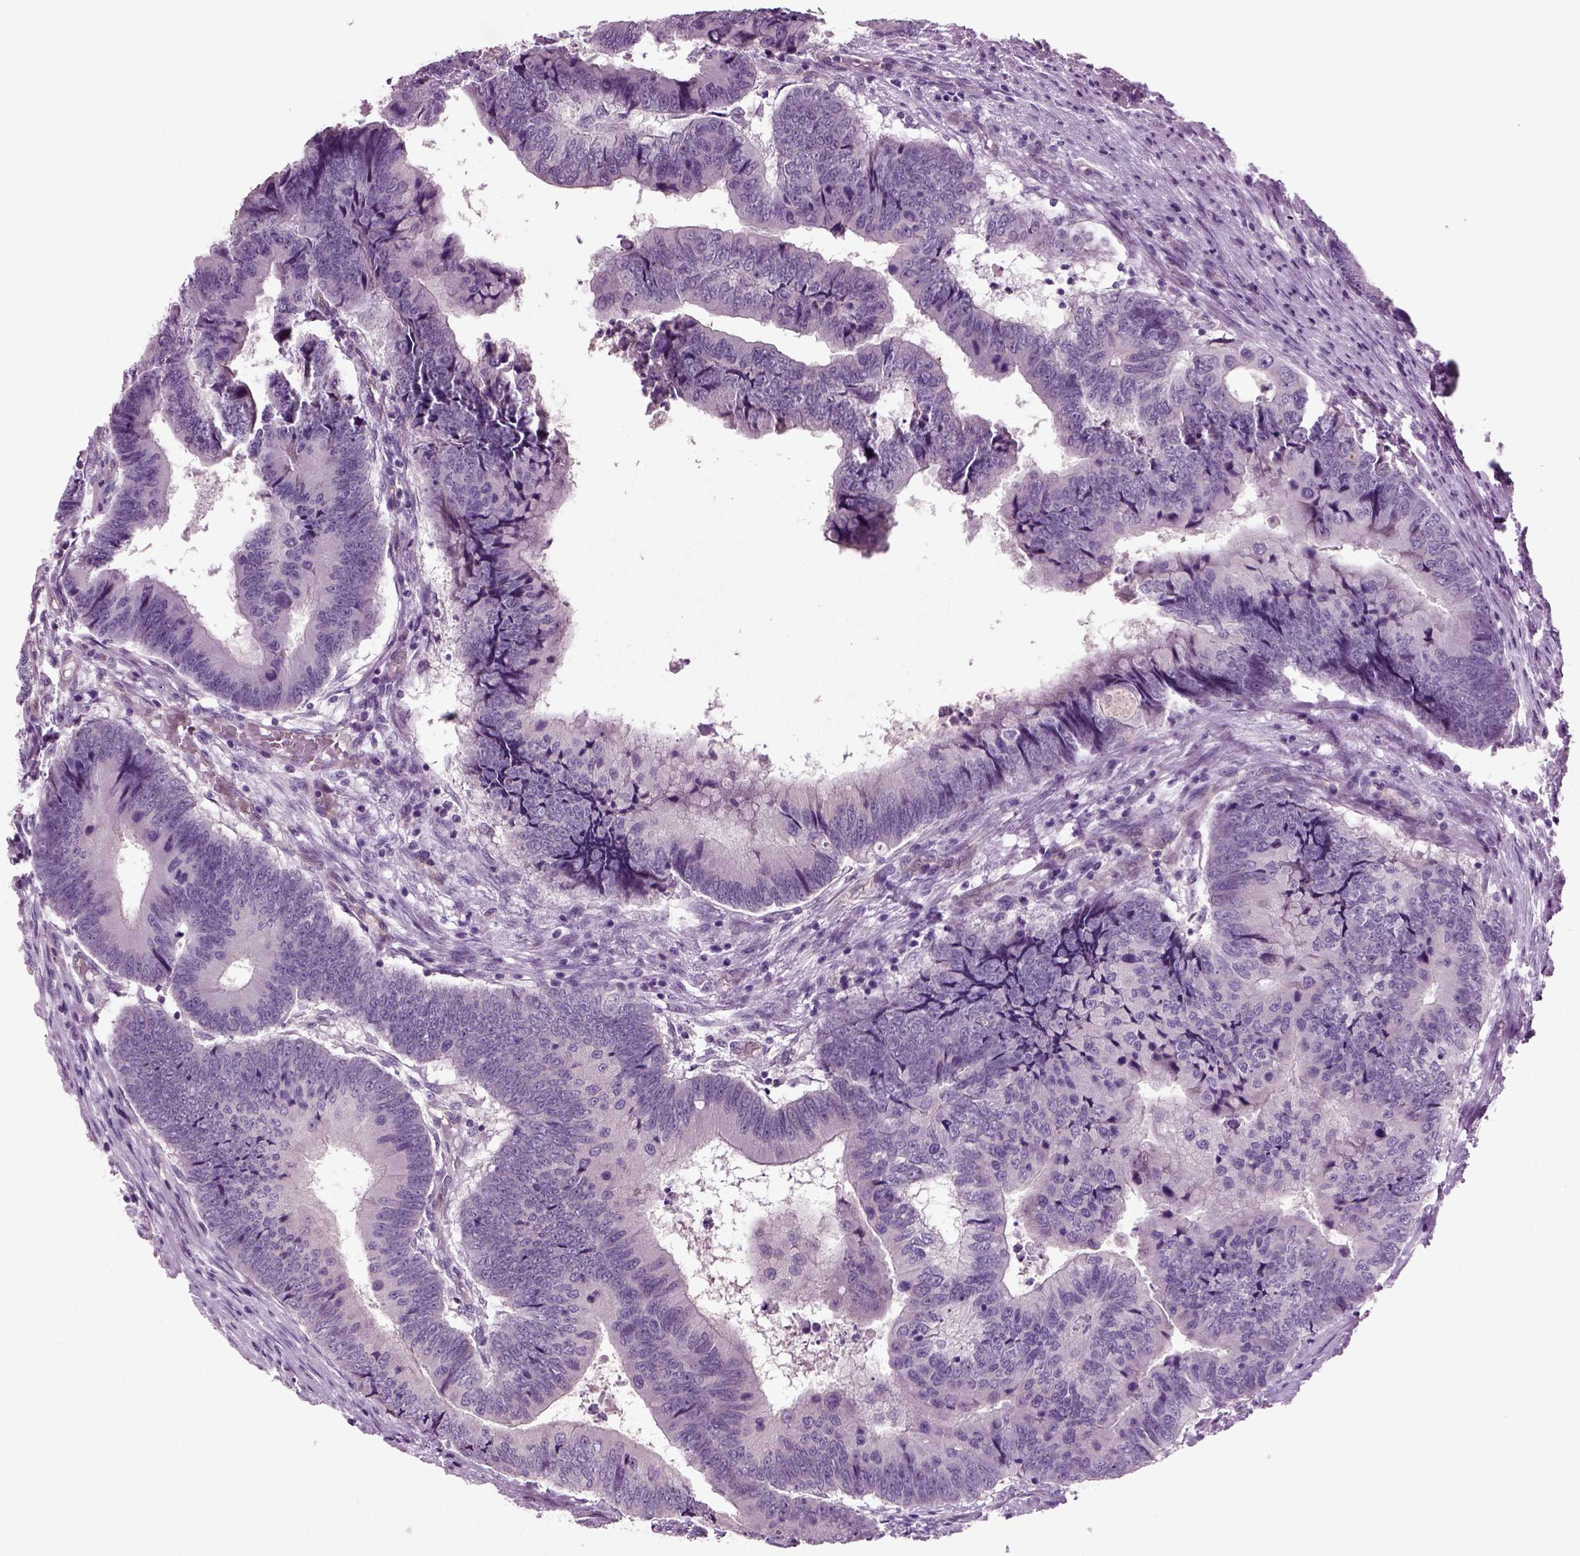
{"staining": {"intensity": "negative", "quantity": "none", "location": "none"}, "tissue": "colorectal cancer", "cell_type": "Tumor cells", "image_type": "cancer", "snomed": [{"axis": "morphology", "description": "Adenocarcinoma, NOS"}, {"axis": "topography", "description": "Colon"}], "caption": "High magnification brightfield microscopy of colorectal cancer stained with DAB (3,3'-diaminobenzidine) (brown) and counterstained with hematoxylin (blue): tumor cells show no significant expression.", "gene": "COL9A2", "patient": {"sex": "male", "age": 53}}